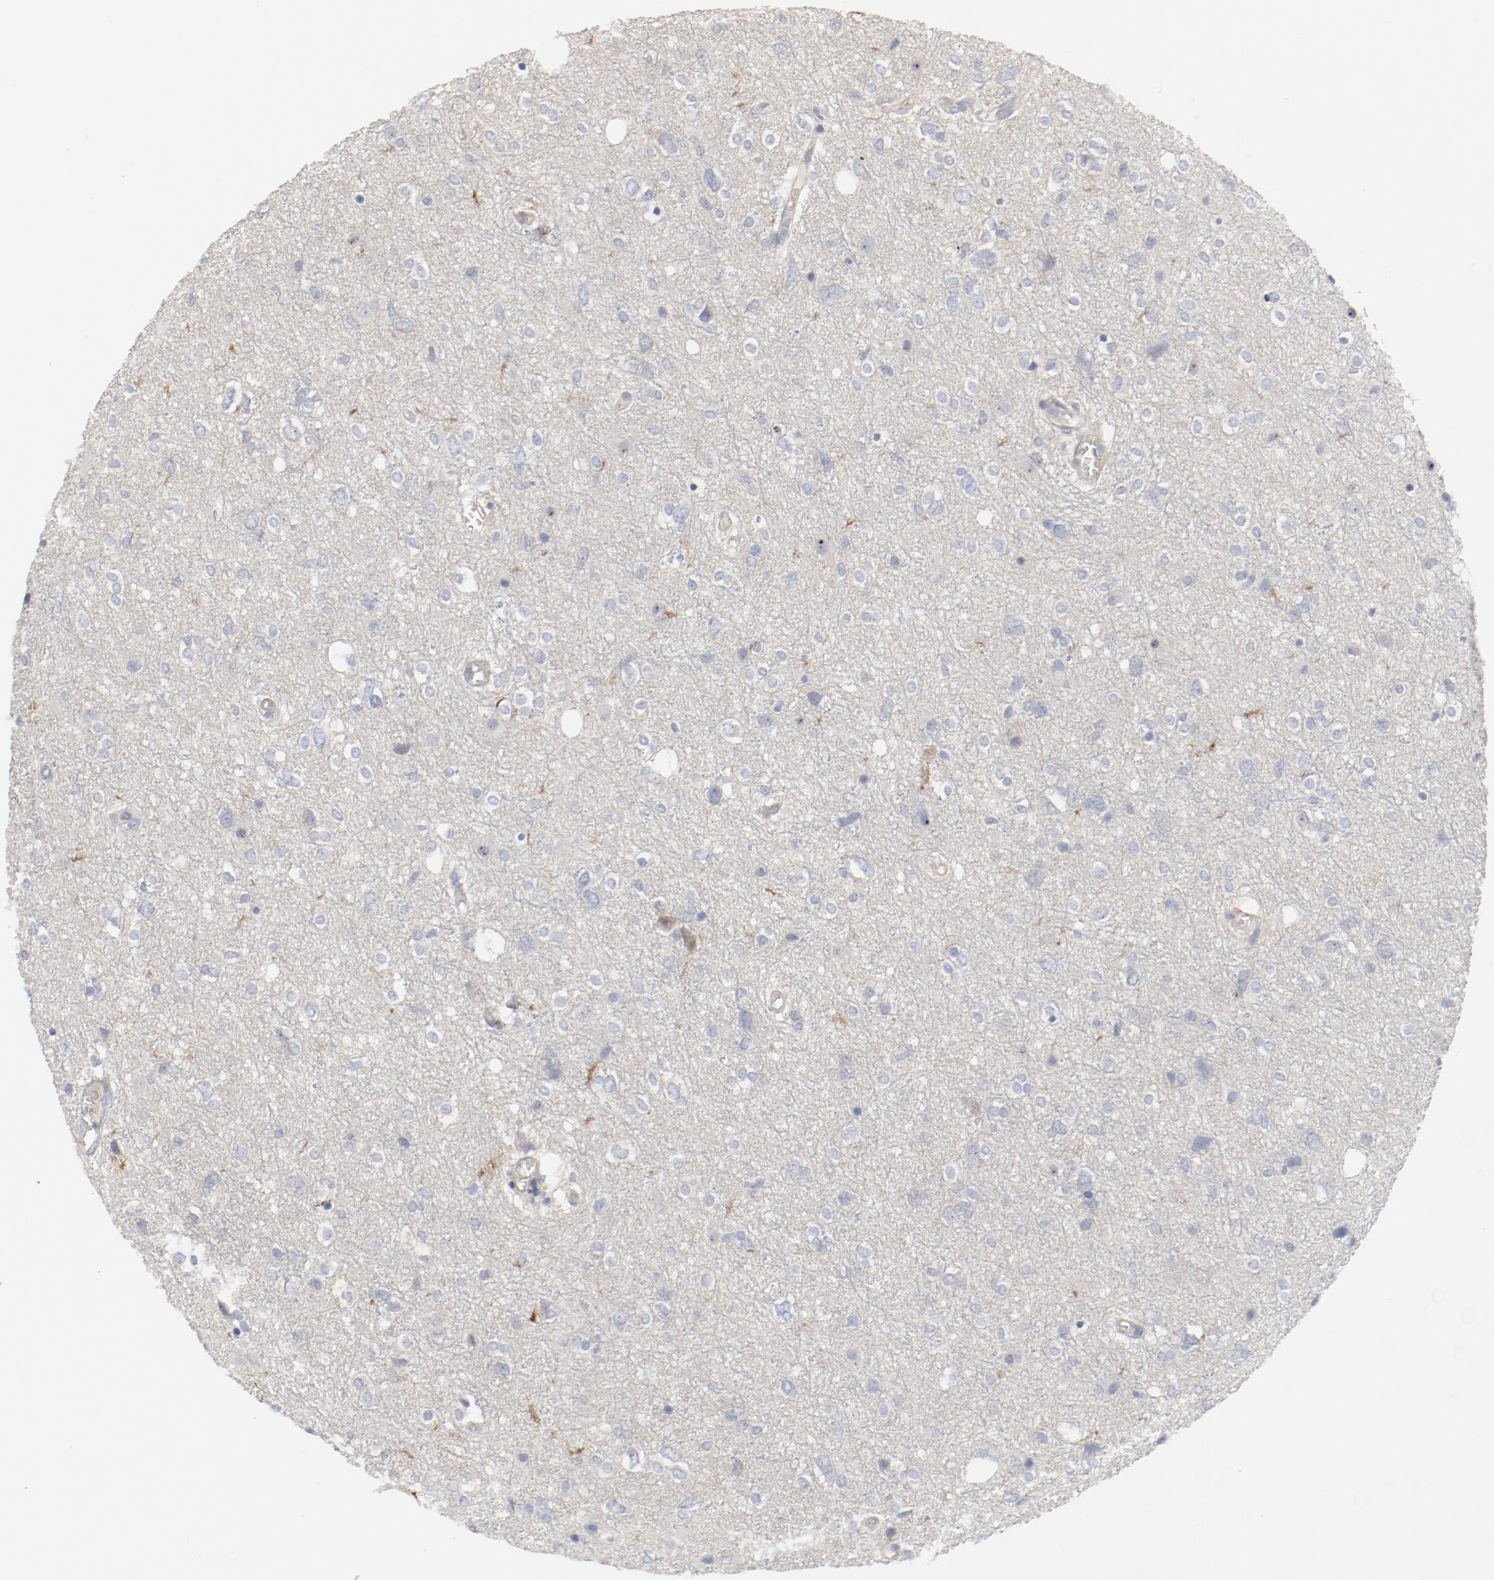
{"staining": {"intensity": "negative", "quantity": "none", "location": "none"}, "tissue": "glioma", "cell_type": "Tumor cells", "image_type": "cancer", "snomed": [{"axis": "morphology", "description": "Glioma, malignant, High grade"}, {"axis": "topography", "description": "Brain"}], "caption": "This histopathology image is of malignant glioma (high-grade) stained with immunohistochemistry (IHC) to label a protein in brown with the nuclei are counter-stained blue. There is no positivity in tumor cells.", "gene": "CDK1", "patient": {"sex": "female", "age": 59}}